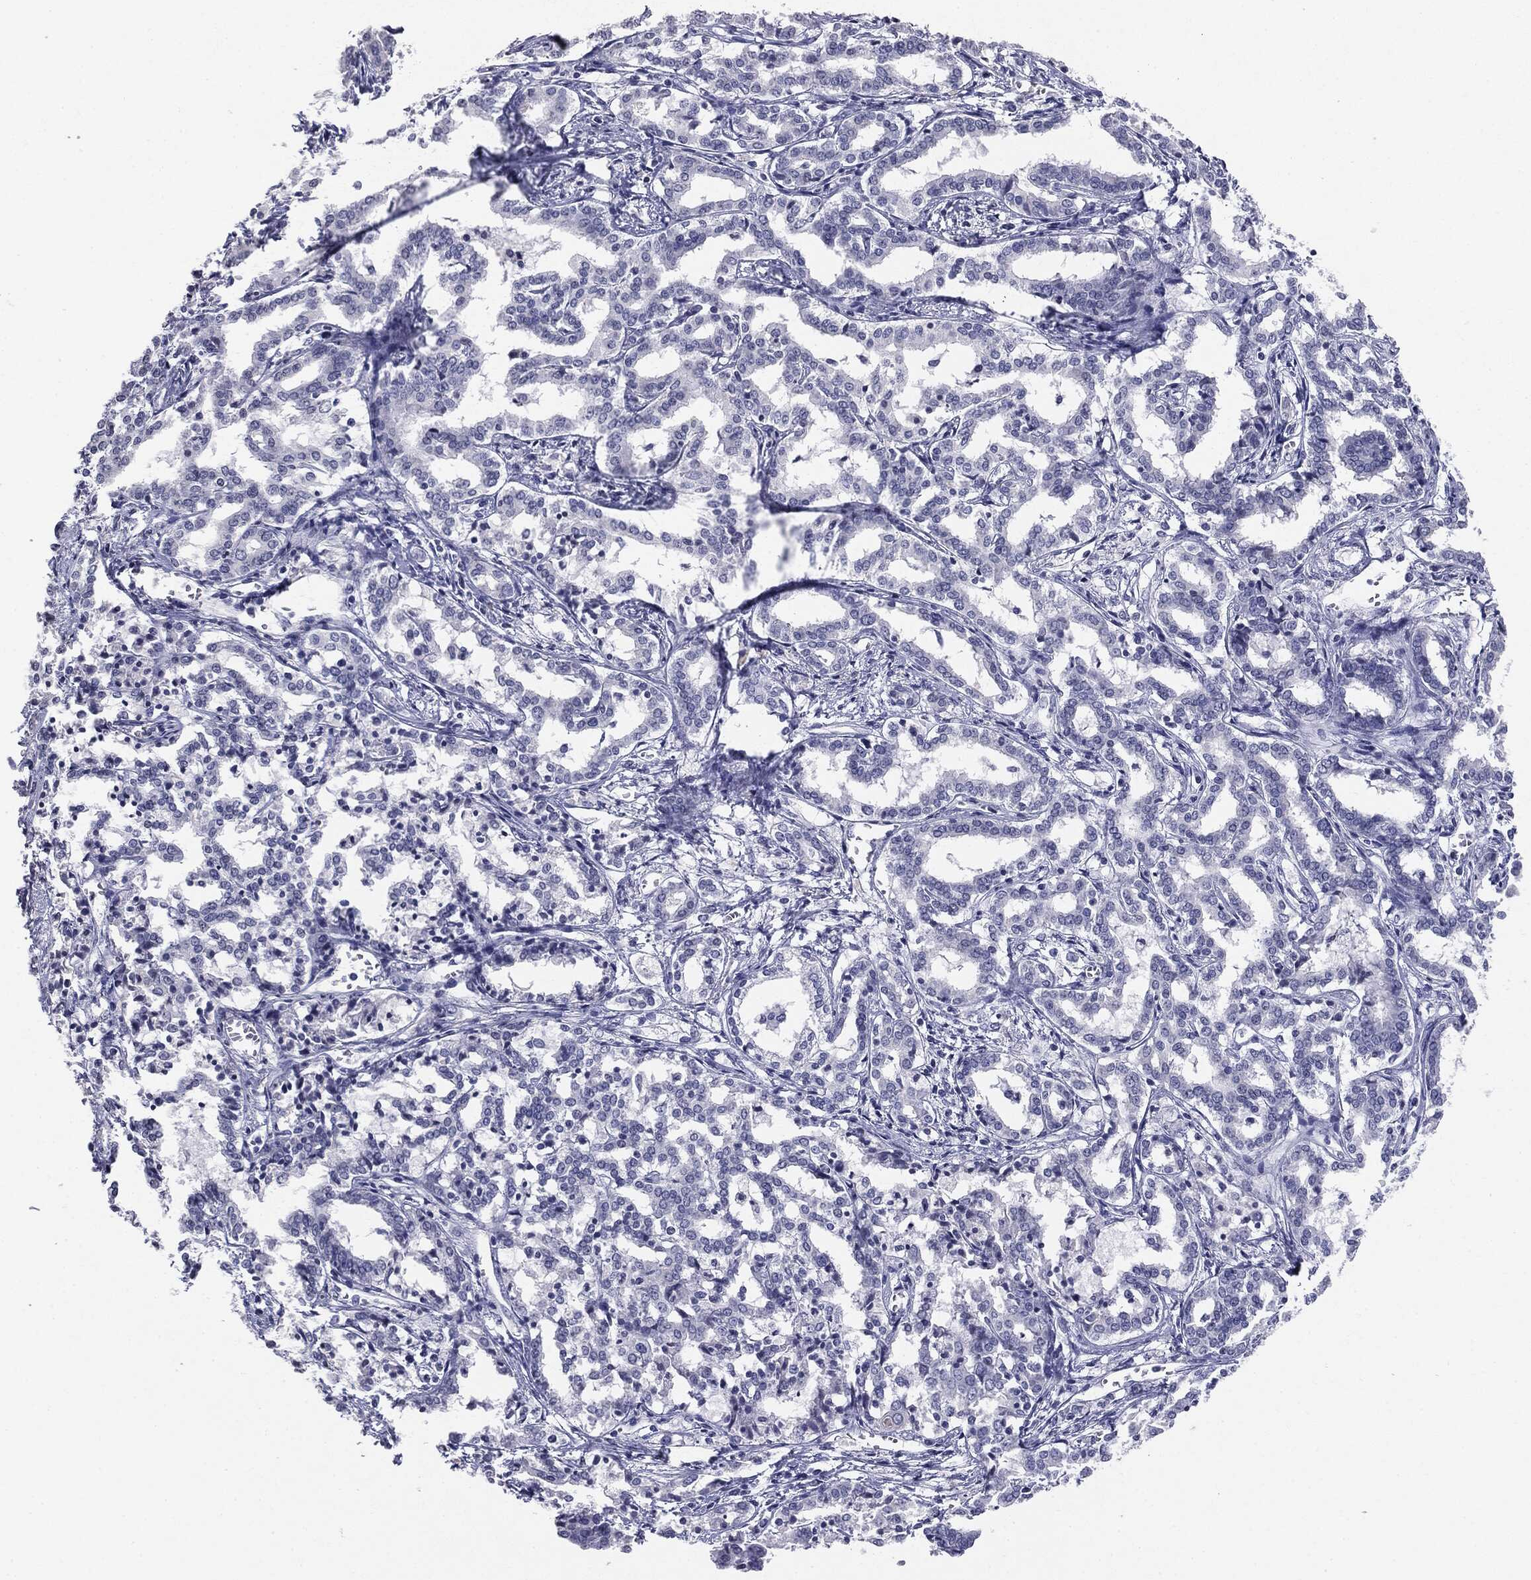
{"staining": {"intensity": "negative", "quantity": "none", "location": "none"}, "tissue": "liver cancer", "cell_type": "Tumor cells", "image_type": "cancer", "snomed": [{"axis": "morphology", "description": "Cholangiocarcinoma"}, {"axis": "topography", "description": "Liver"}], "caption": "Tumor cells are negative for protein expression in human liver cancer (cholangiocarcinoma).", "gene": "SERPINB4", "patient": {"sex": "female", "age": 47}}